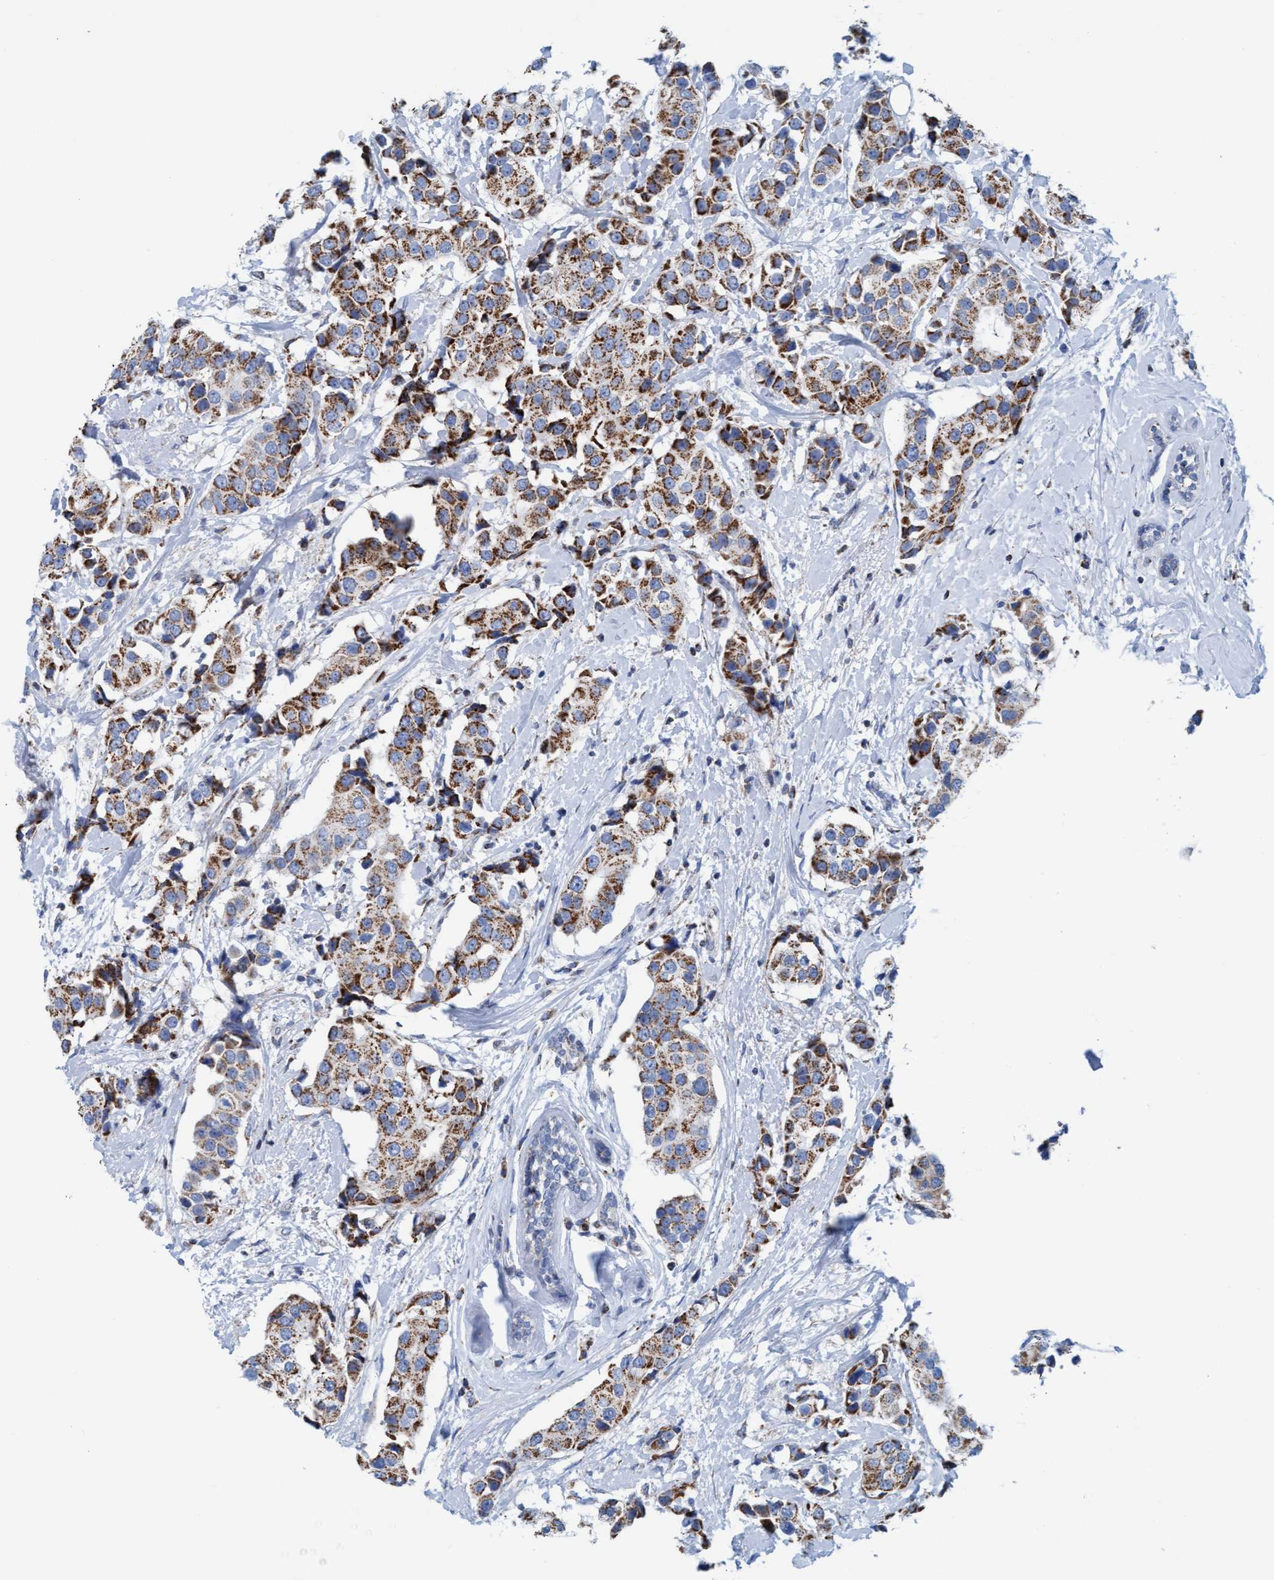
{"staining": {"intensity": "moderate", "quantity": ">75%", "location": "cytoplasmic/membranous"}, "tissue": "breast cancer", "cell_type": "Tumor cells", "image_type": "cancer", "snomed": [{"axis": "morphology", "description": "Normal tissue, NOS"}, {"axis": "morphology", "description": "Duct carcinoma"}, {"axis": "topography", "description": "Breast"}], "caption": "Protein expression analysis of human breast intraductal carcinoma reveals moderate cytoplasmic/membranous expression in approximately >75% of tumor cells. The staining is performed using DAB brown chromogen to label protein expression. The nuclei are counter-stained blue using hematoxylin.", "gene": "GGA3", "patient": {"sex": "female", "age": 39}}